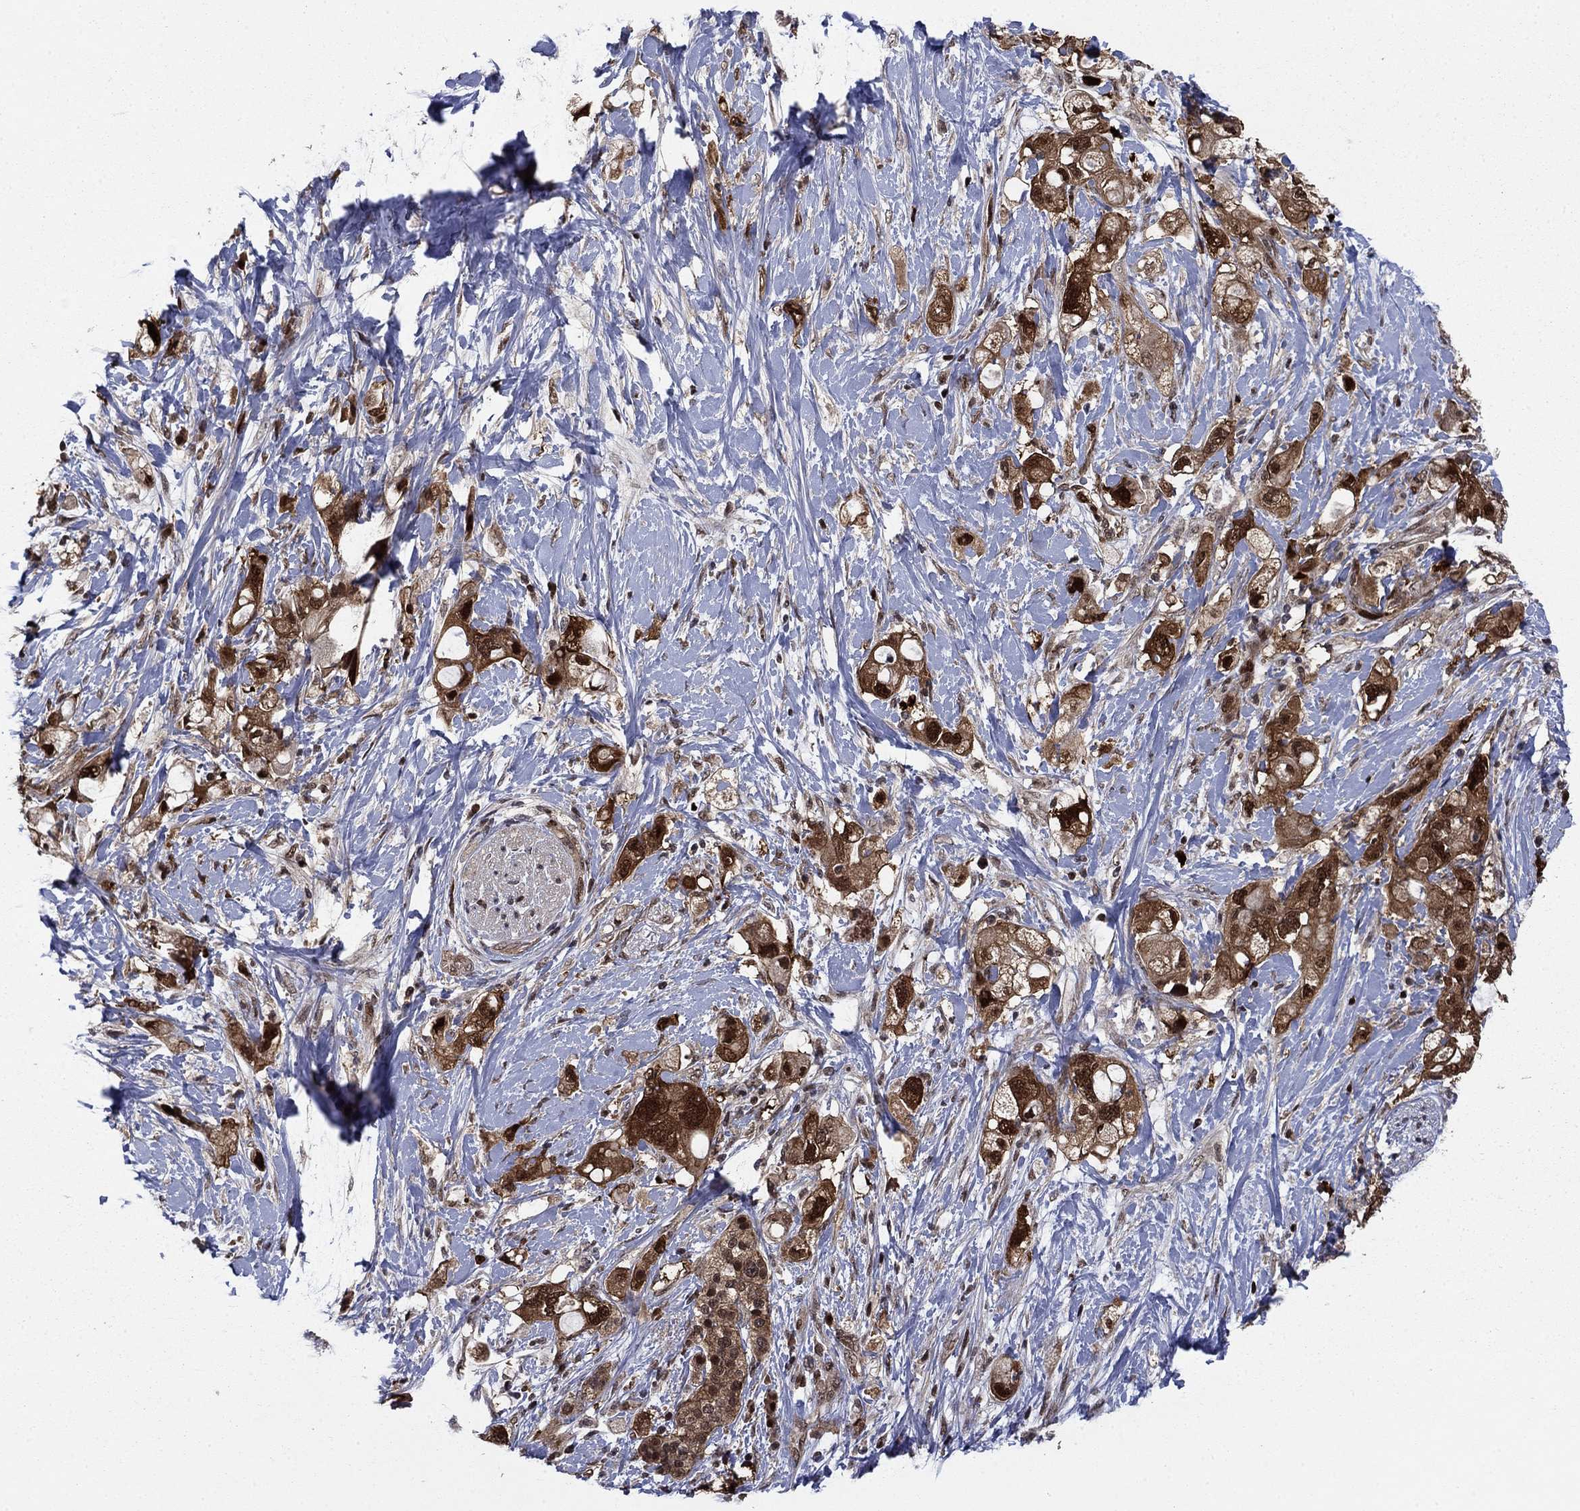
{"staining": {"intensity": "strong", "quantity": ">75%", "location": "cytoplasmic/membranous,nuclear"}, "tissue": "pancreatic cancer", "cell_type": "Tumor cells", "image_type": "cancer", "snomed": [{"axis": "morphology", "description": "Adenocarcinoma, NOS"}, {"axis": "topography", "description": "Pancreas"}], "caption": "Protein staining by immunohistochemistry (IHC) exhibits strong cytoplasmic/membranous and nuclear positivity in about >75% of tumor cells in pancreatic adenocarcinoma.", "gene": "FKBP4", "patient": {"sex": "female", "age": 56}}